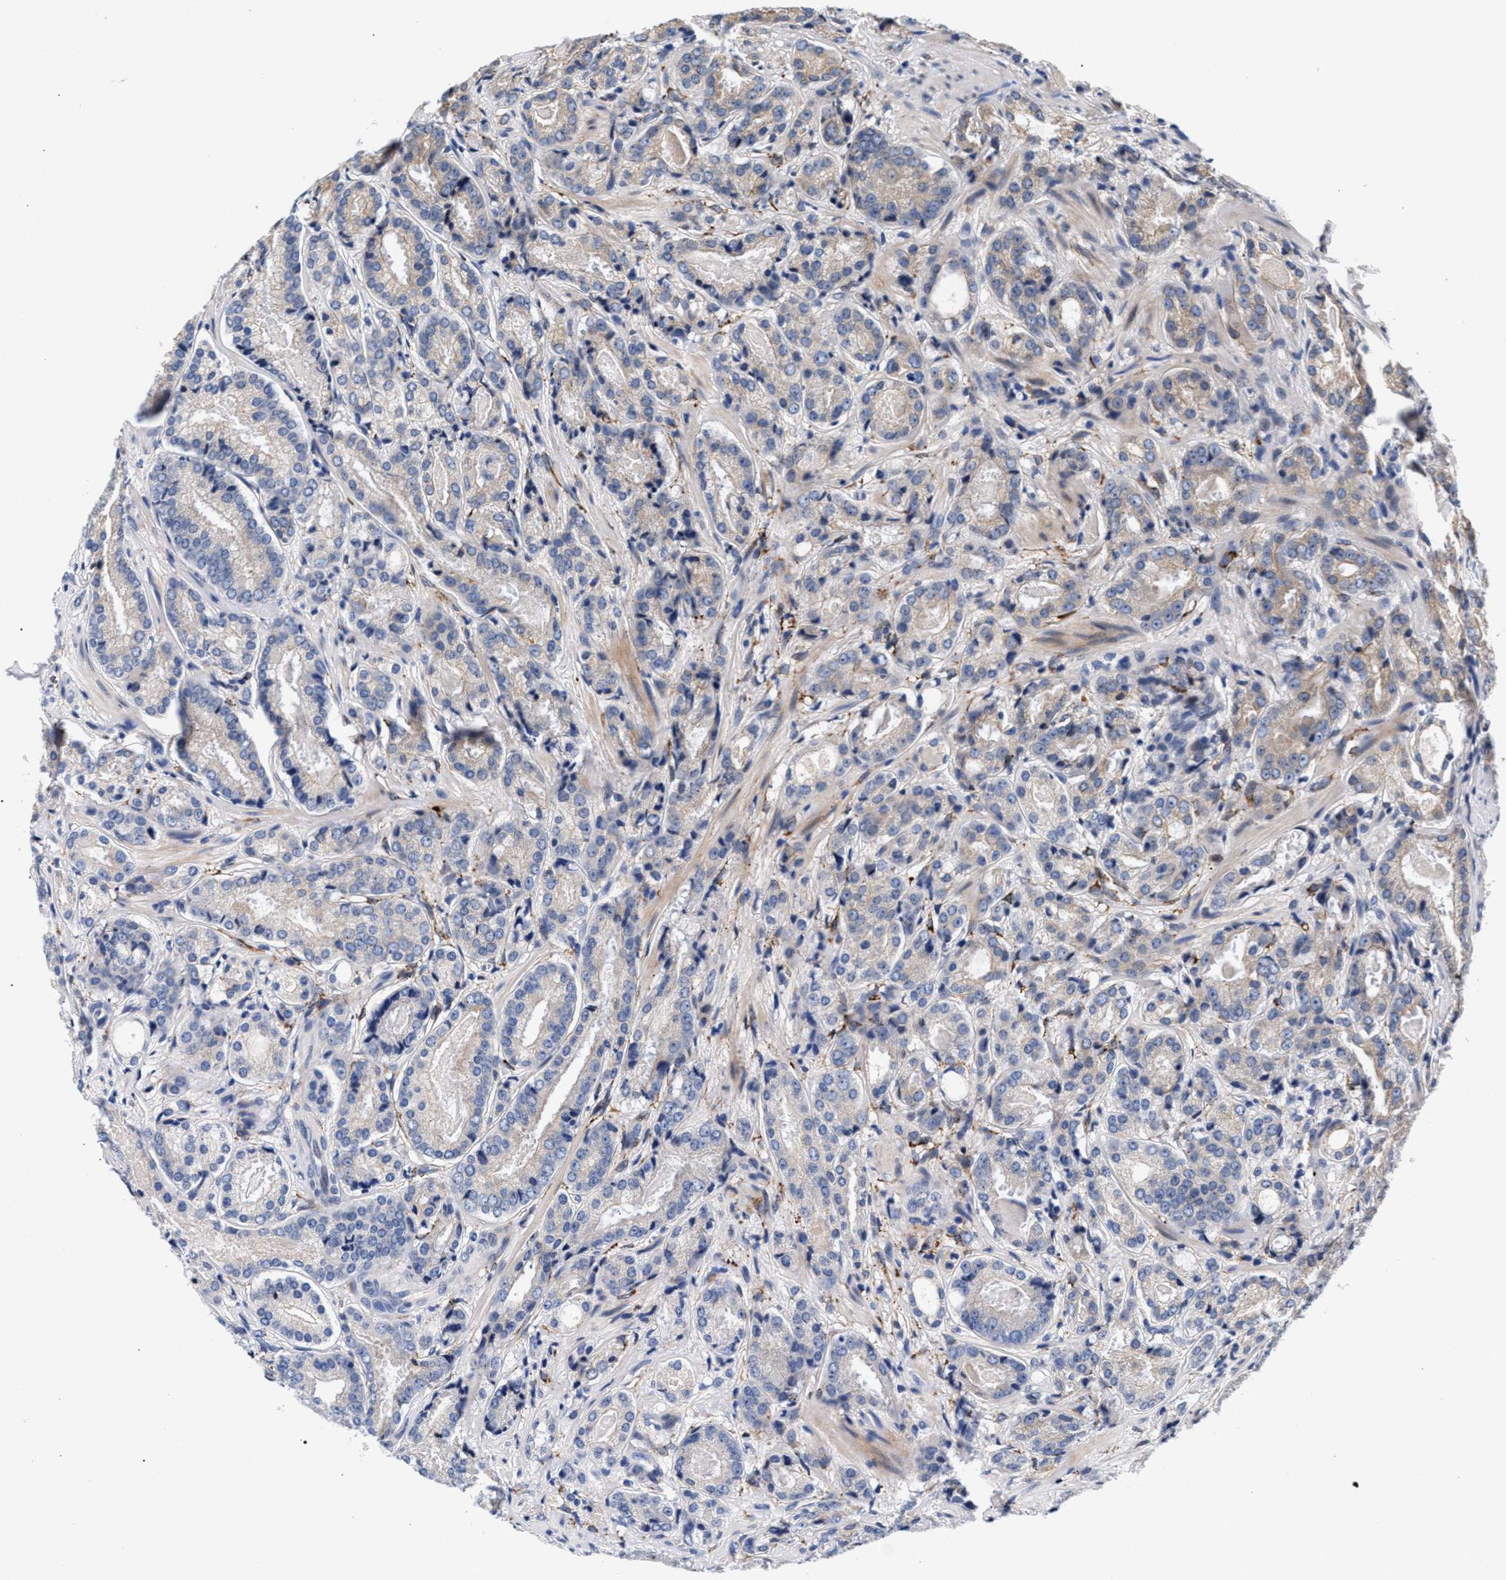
{"staining": {"intensity": "negative", "quantity": "none", "location": "none"}, "tissue": "prostate cancer", "cell_type": "Tumor cells", "image_type": "cancer", "snomed": [{"axis": "morphology", "description": "Adenocarcinoma, Low grade"}, {"axis": "topography", "description": "Prostate"}], "caption": "DAB (3,3'-diaminobenzidine) immunohistochemical staining of prostate cancer demonstrates no significant expression in tumor cells.", "gene": "NEK7", "patient": {"sex": "male", "age": 69}}